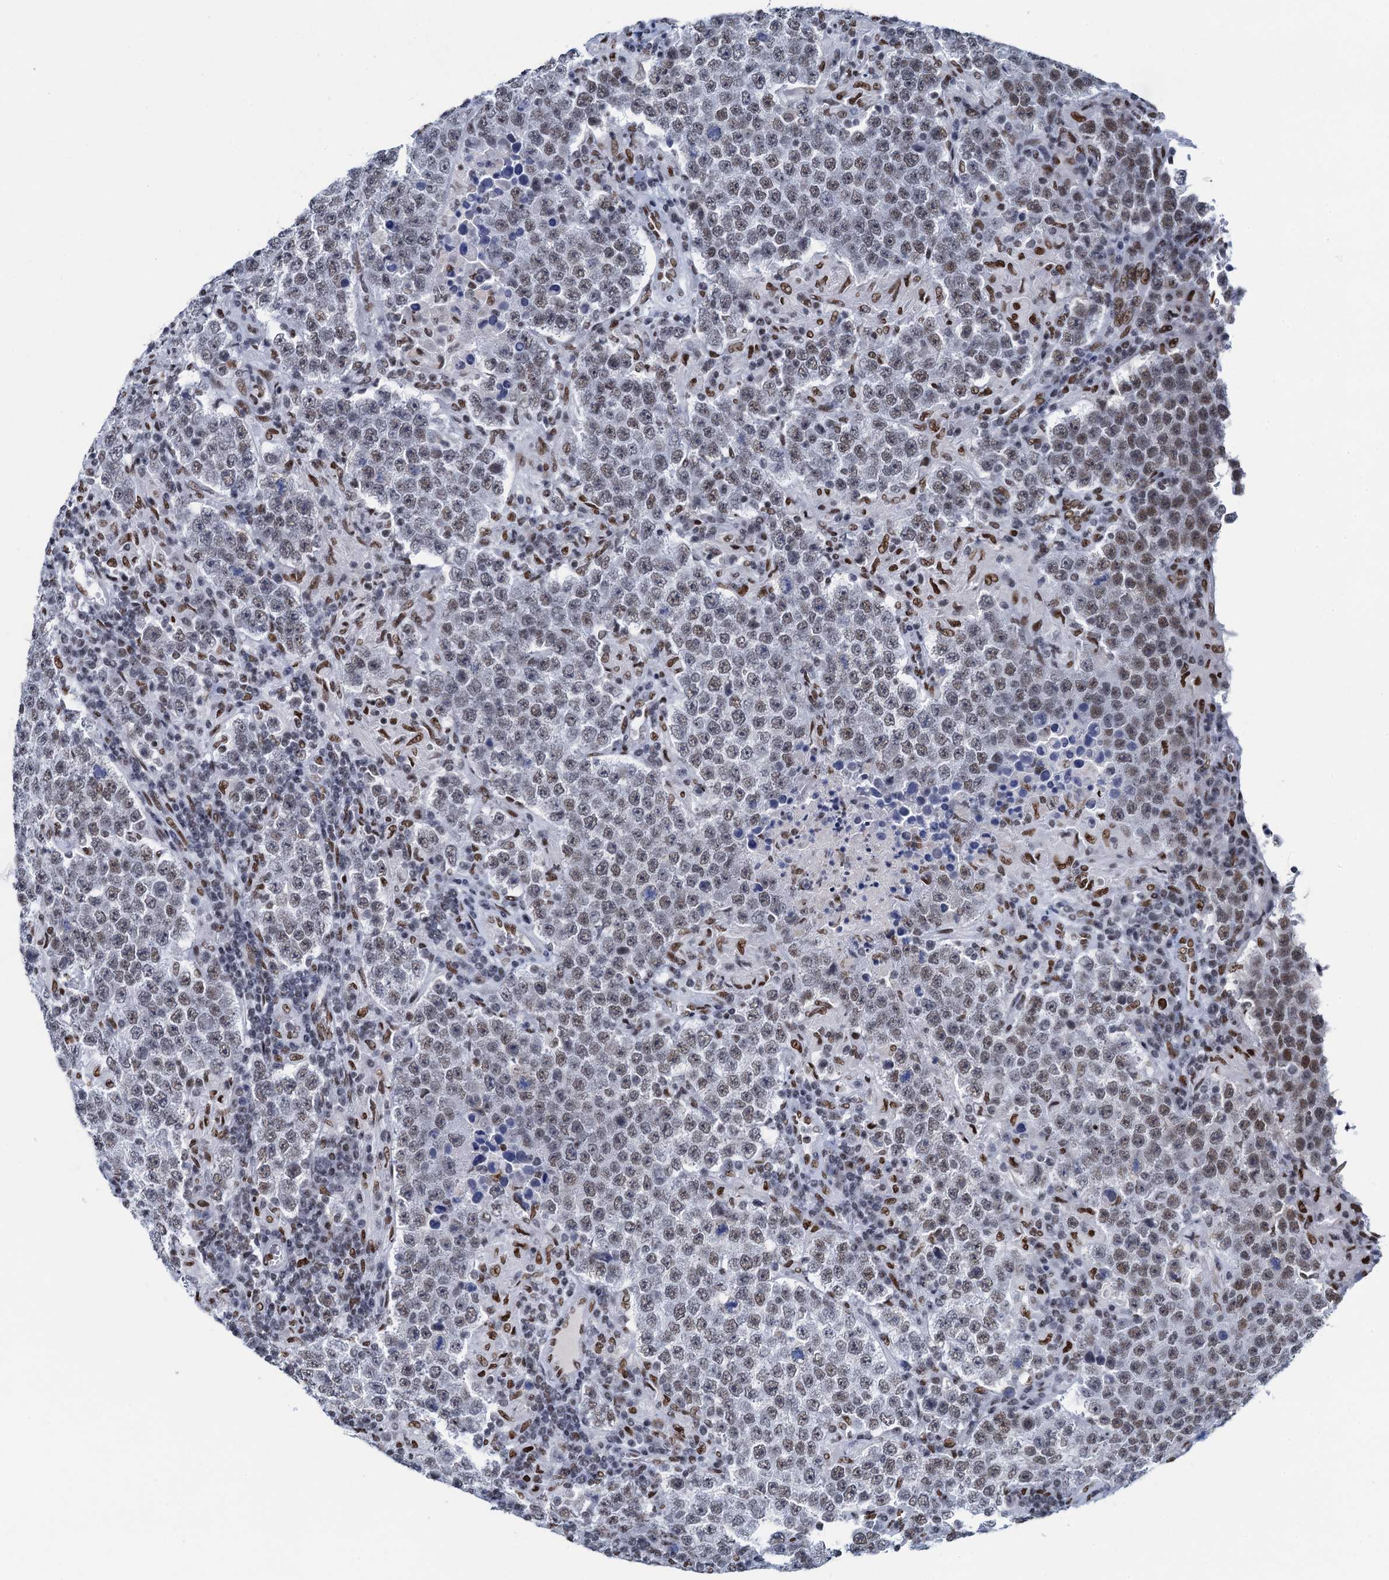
{"staining": {"intensity": "weak", "quantity": ">75%", "location": "nuclear"}, "tissue": "testis cancer", "cell_type": "Tumor cells", "image_type": "cancer", "snomed": [{"axis": "morphology", "description": "Normal tissue, NOS"}, {"axis": "morphology", "description": "Urothelial carcinoma, High grade"}, {"axis": "morphology", "description": "Seminoma, NOS"}, {"axis": "morphology", "description": "Carcinoma, Embryonal, NOS"}, {"axis": "topography", "description": "Urinary bladder"}, {"axis": "topography", "description": "Testis"}], "caption": "Testis embryonal carcinoma was stained to show a protein in brown. There is low levels of weak nuclear positivity in approximately >75% of tumor cells.", "gene": "HNRNPUL2", "patient": {"sex": "male", "age": 41}}